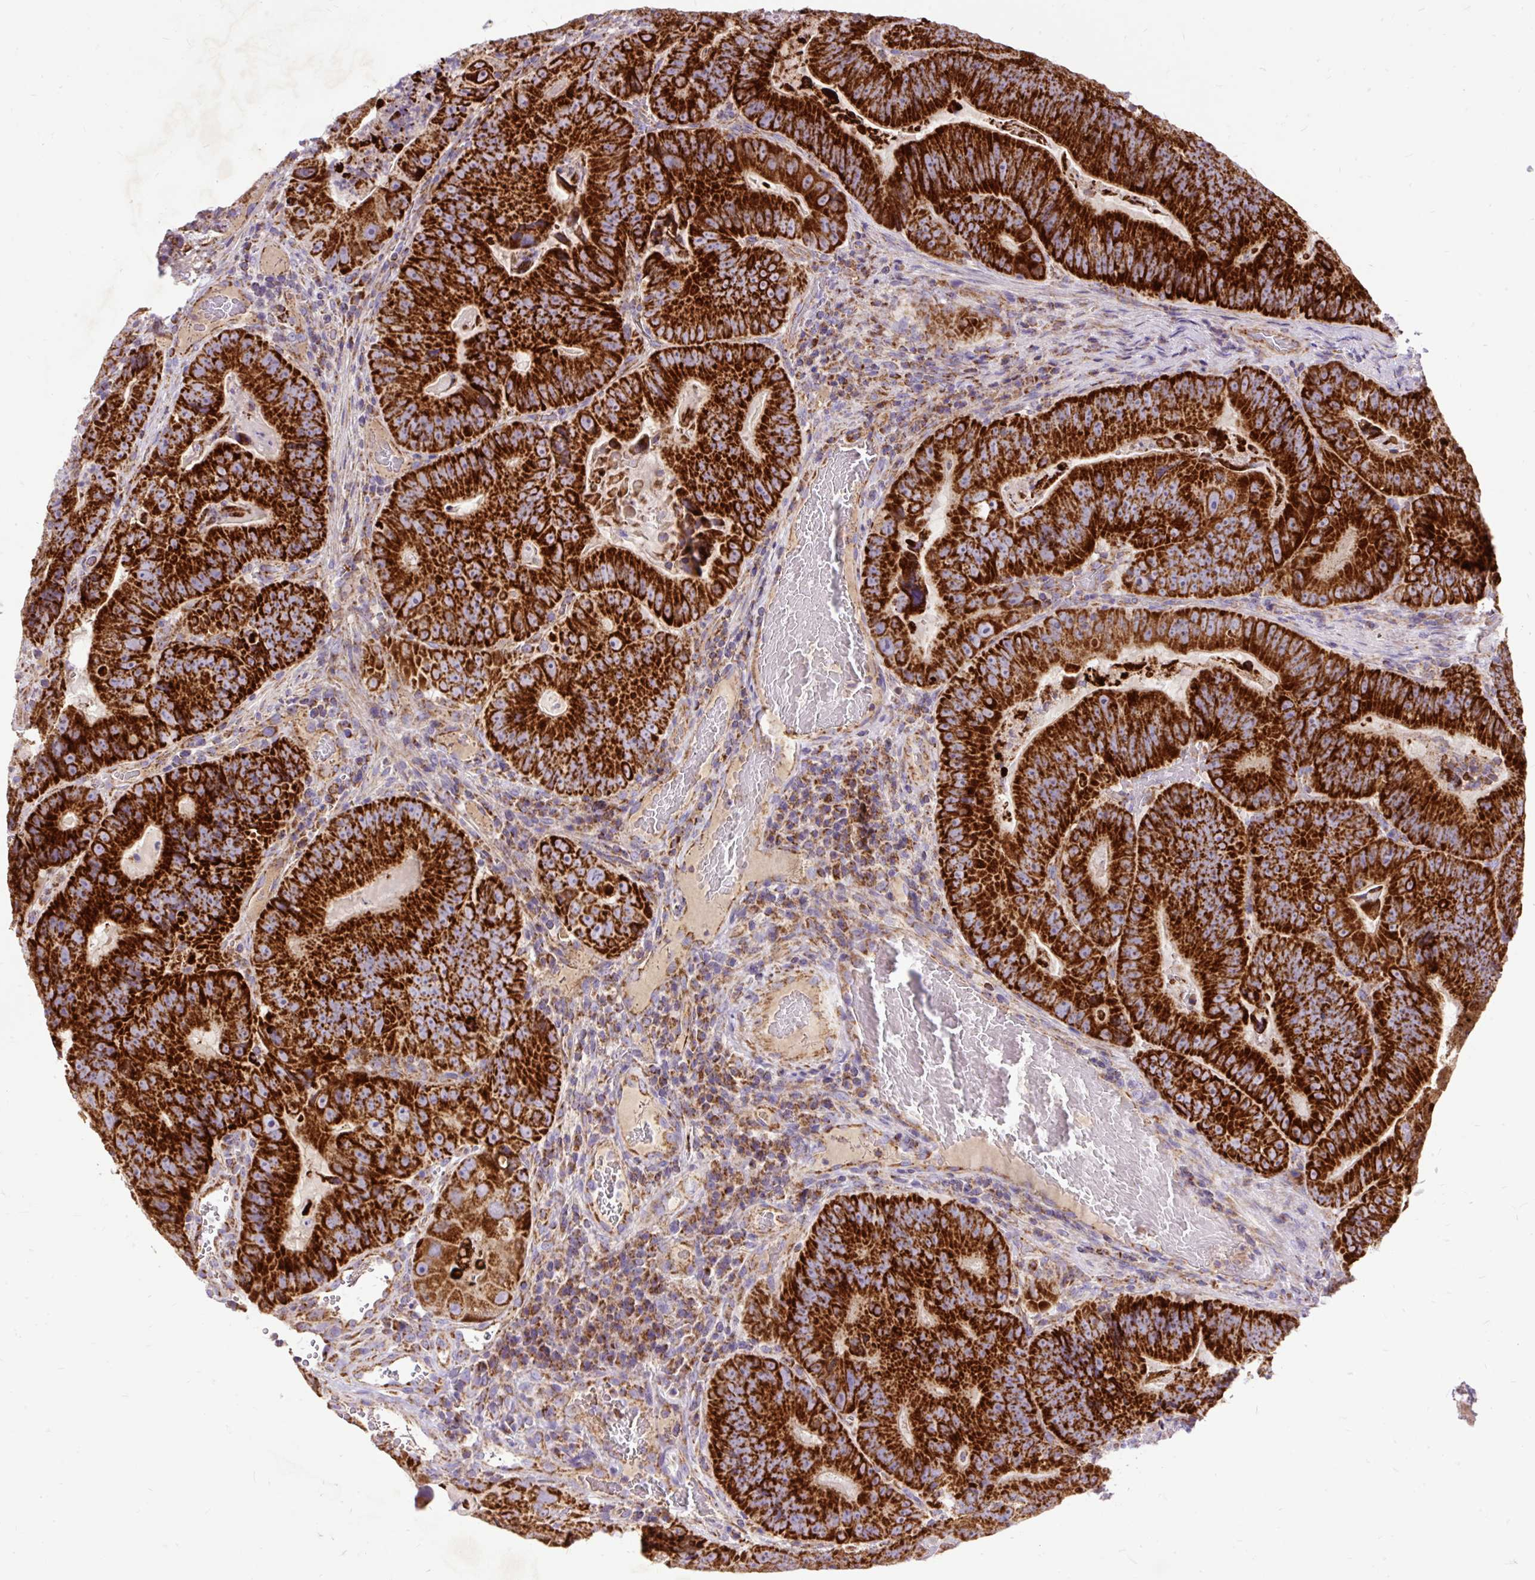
{"staining": {"intensity": "strong", "quantity": ">75%", "location": "cytoplasmic/membranous"}, "tissue": "colorectal cancer", "cell_type": "Tumor cells", "image_type": "cancer", "snomed": [{"axis": "morphology", "description": "Adenocarcinoma, NOS"}, {"axis": "topography", "description": "Colon"}], "caption": "Immunohistochemistry micrograph of human adenocarcinoma (colorectal) stained for a protein (brown), which demonstrates high levels of strong cytoplasmic/membranous expression in approximately >75% of tumor cells.", "gene": "TOMM40", "patient": {"sex": "female", "age": 86}}